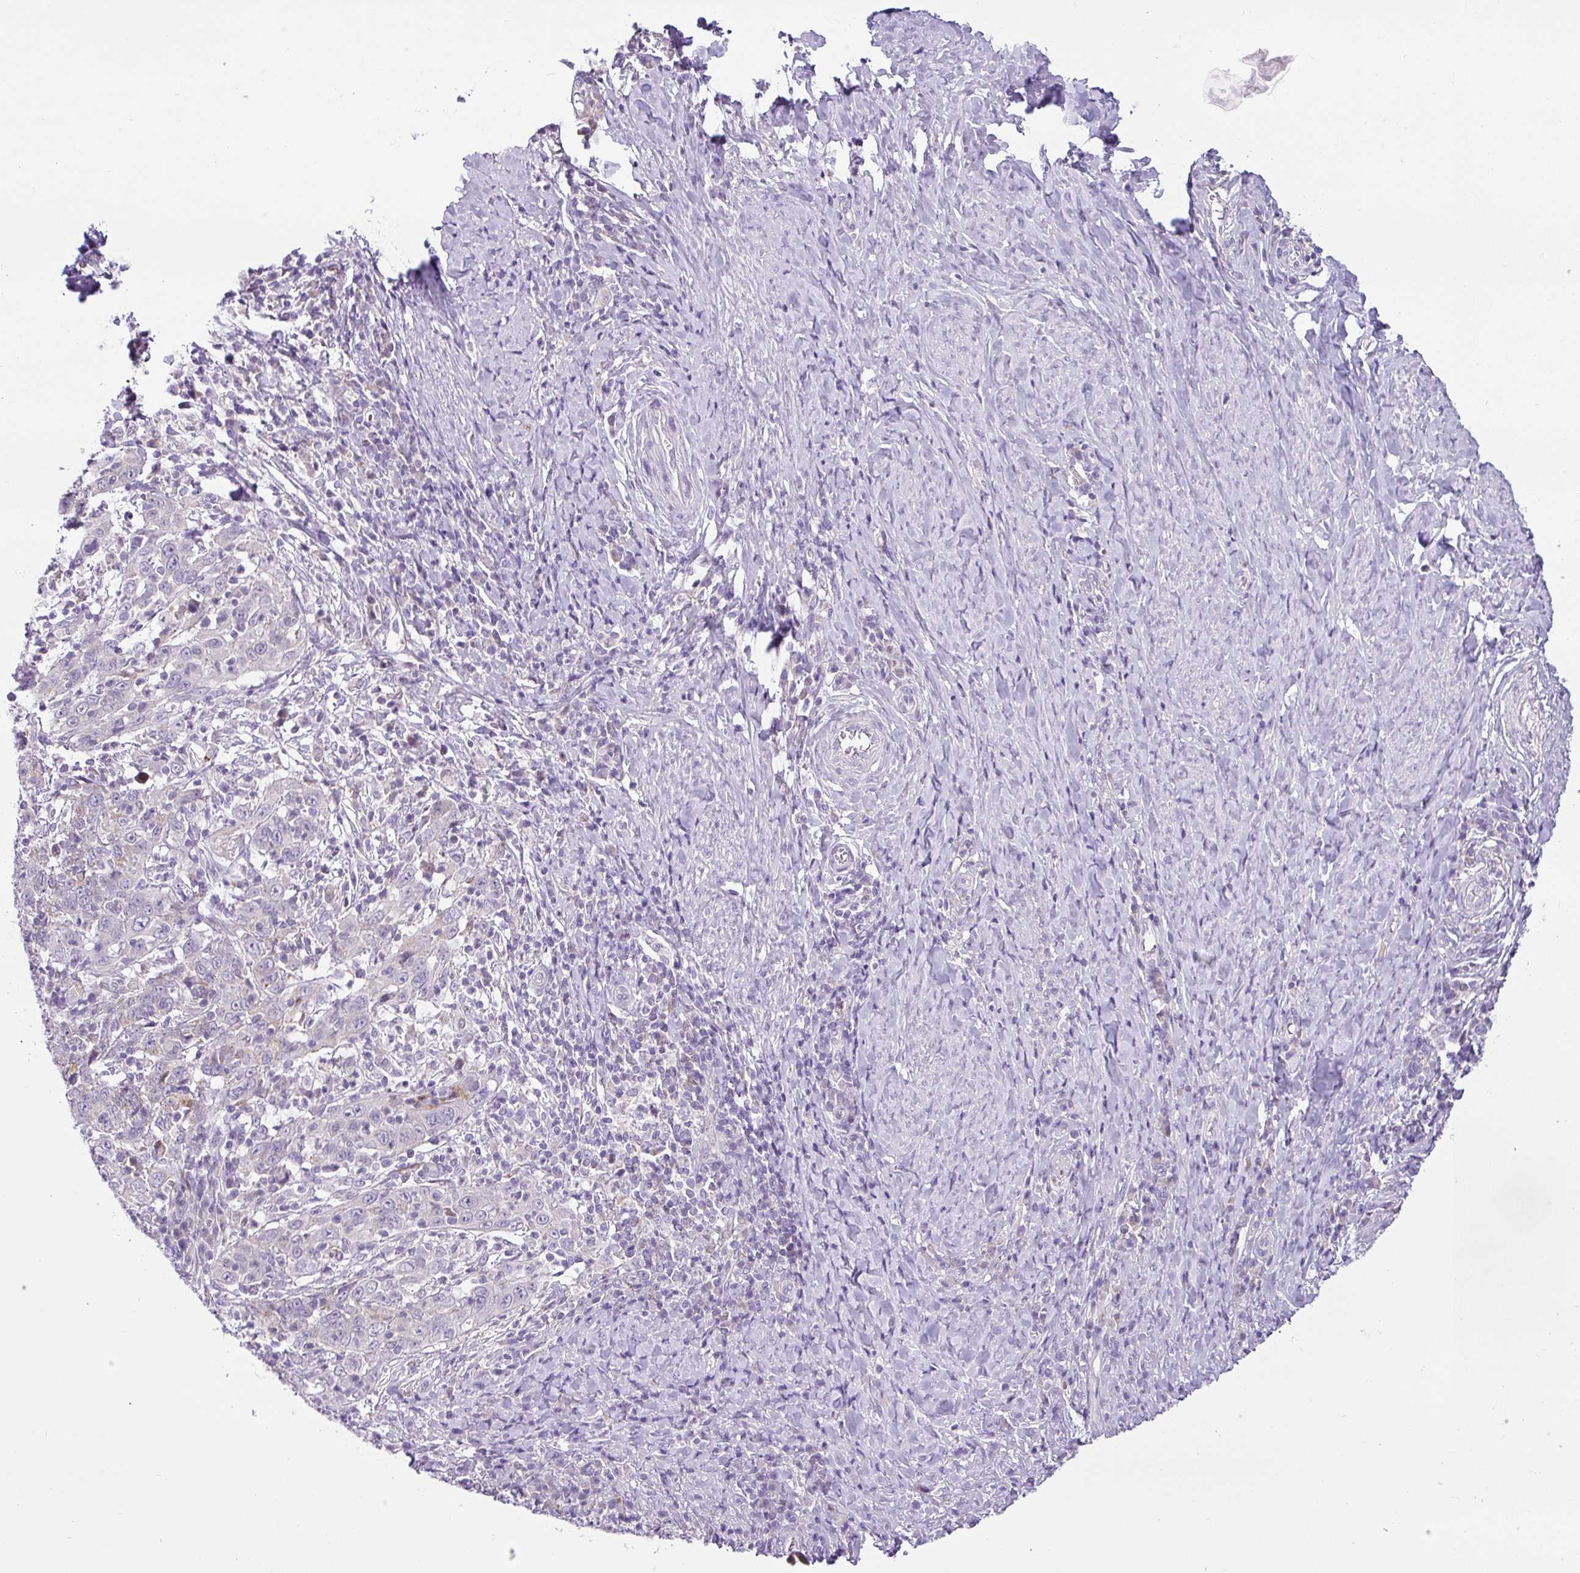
{"staining": {"intensity": "negative", "quantity": "none", "location": "none"}, "tissue": "cervical cancer", "cell_type": "Tumor cells", "image_type": "cancer", "snomed": [{"axis": "morphology", "description": "Squamous cell carcinoma, NOS"}, {"axis": "topography", "description": "Cervix"}], "caption": "Immunohistochemistry of cervical cancer demonstrates no positivity in tumor cells. (DAB (3,3'-diaminobenzidine) IHC with hematoxylin counter stain).", "gene": "HMCN2", "patient": {"sex": "female", "age": 46}}